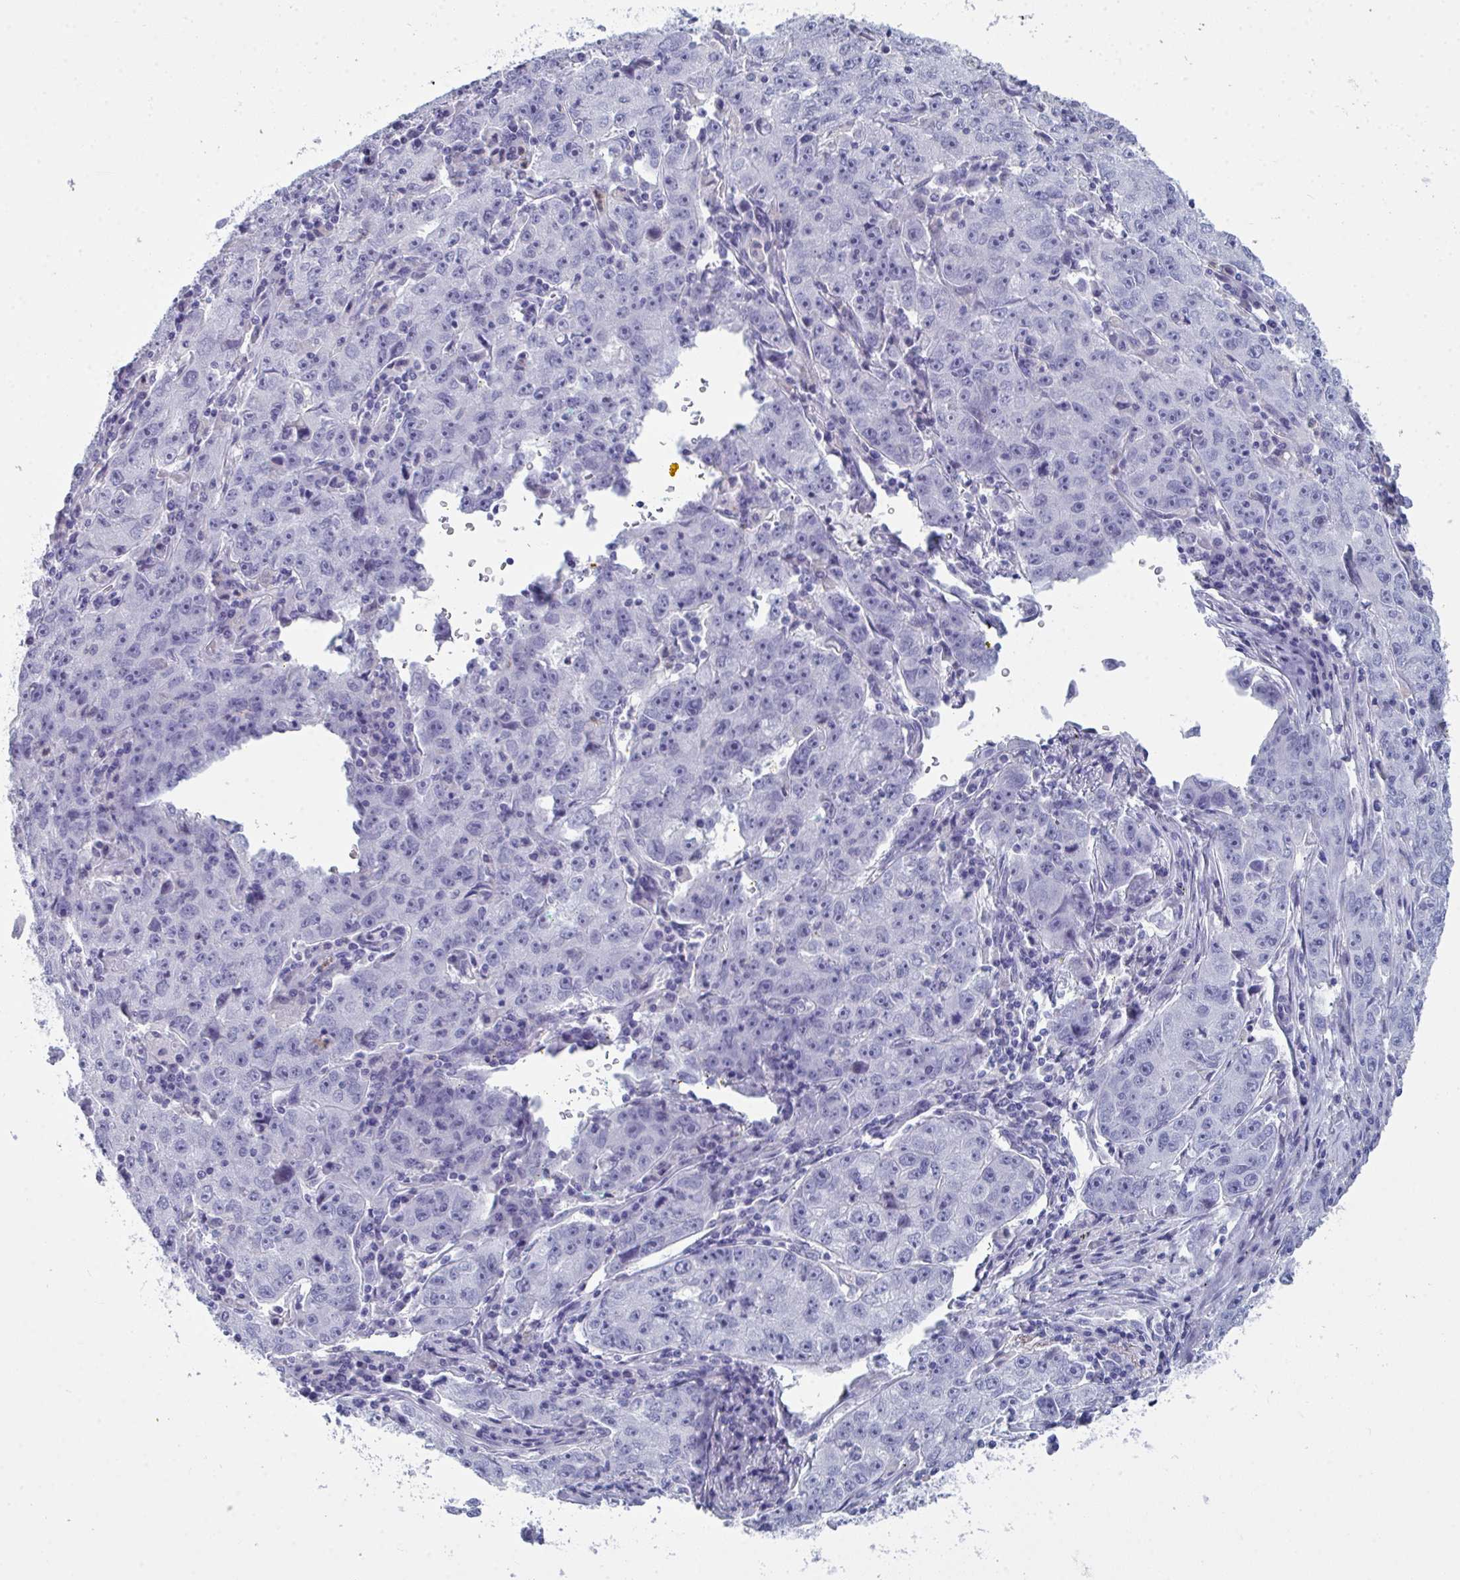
{"staining": {"intensity": "negative", "quantity": "none", "location": "none"}, "tissue": "lung cancer", "cell_type": "Tumor cells", "image_type": "cancer", "snomed": [{"axis": "morphology", "description": "Normal morphology"}, {"axis": "morphology", "description": "Adenocarcinoma, NOS"}, {"axis": "topography", "description": "Lymph node"}, {"axis": "topography", "description": "Lung"}], "caption": "Tumor cells are negative for brown protein staining in lung cancer. (Stains: DAB IHC with hematoxylin counter stain, Microscopy: brightfield microscopy at high magnification).", "gene": "SERPINB10", "patient": {"sex": "female", "age": 57}}